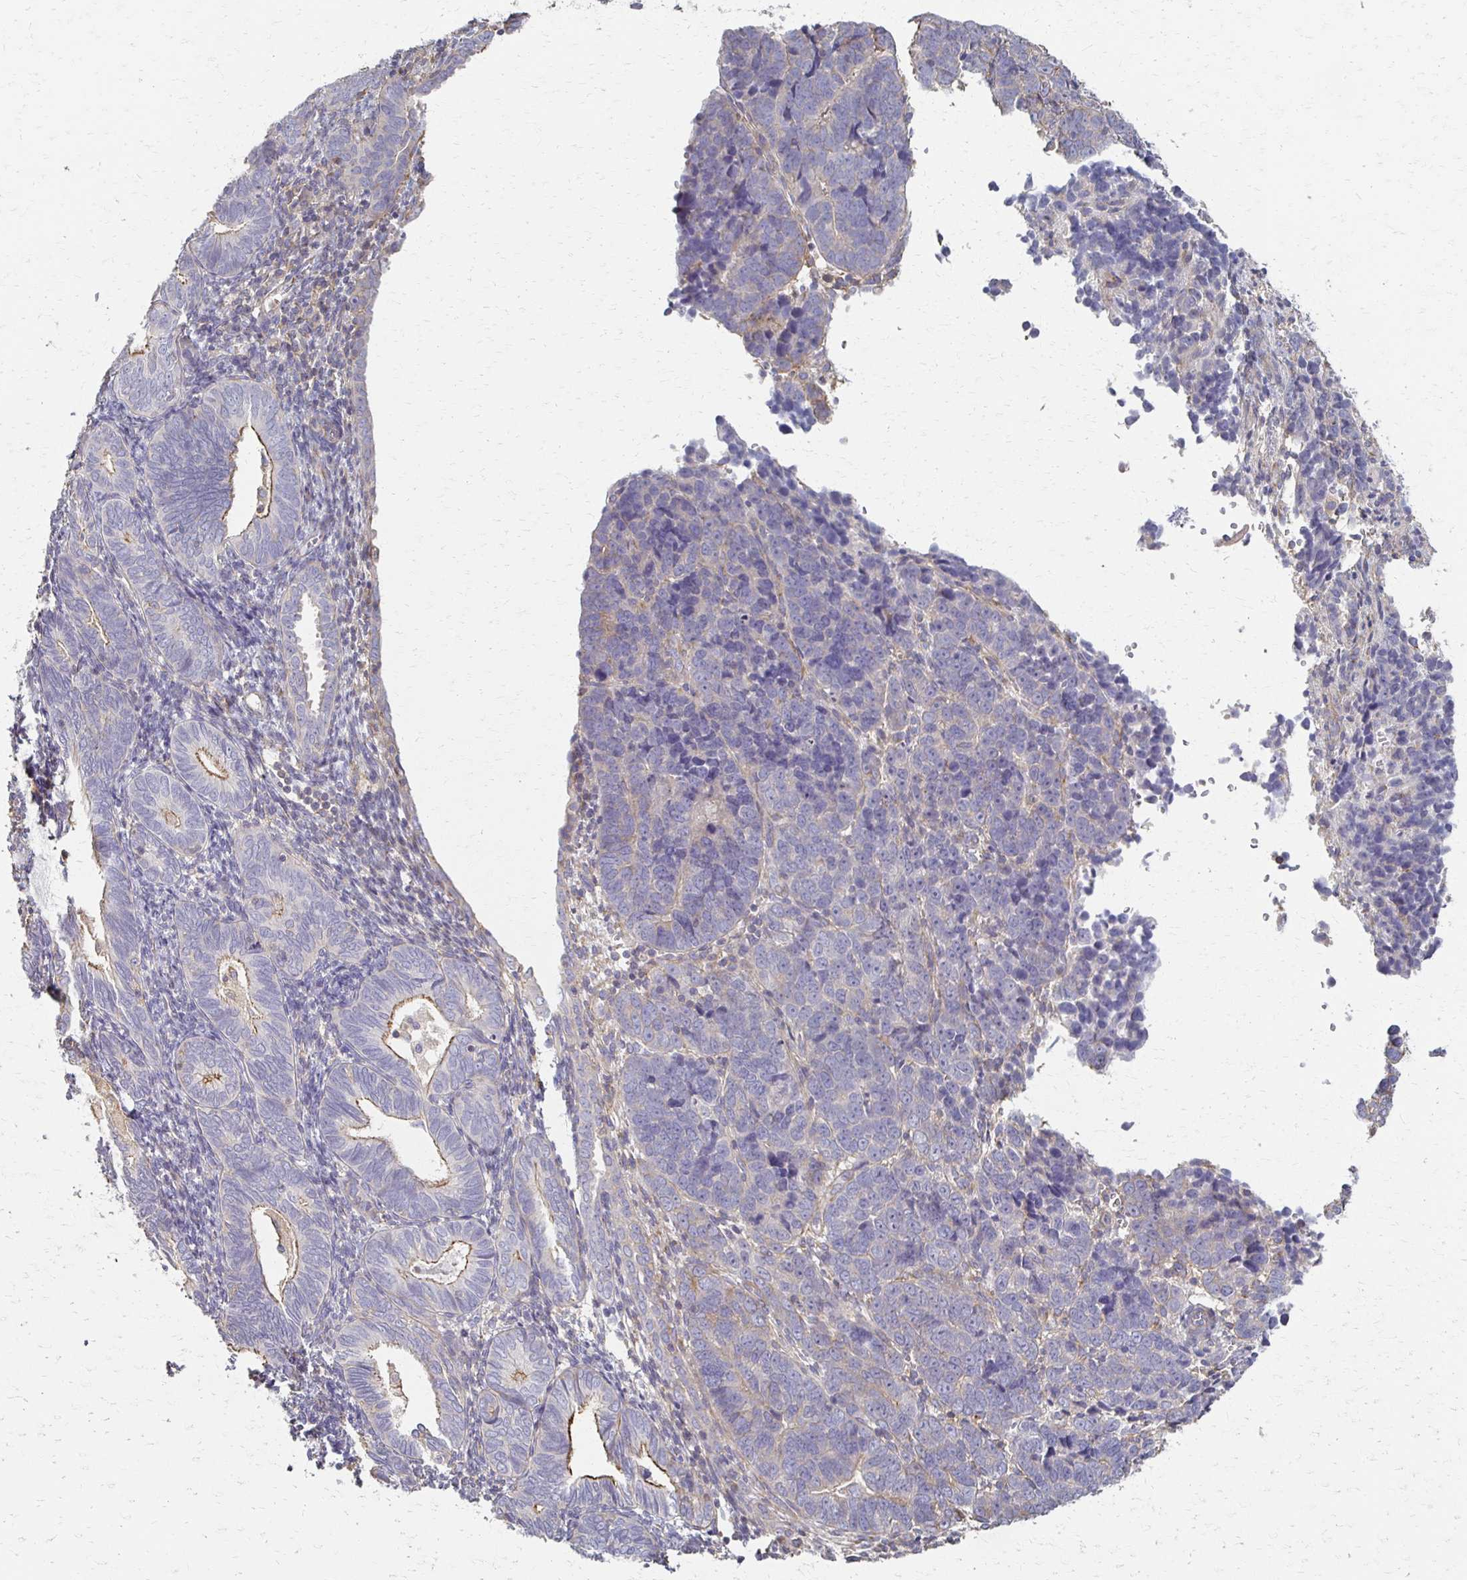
{"staining": {"intensity": "moderate", "quantity": "<25%", "location": "cytoplasmic/membranous"}, "tissue": "endometrial cancer", "cell_type": "Tumor cells", "image_type": "cancer", "snomed": [{"axis": "morphology", "description": "Adenocarcinoma, NOS"}, {"axis": "topography", "description": "Endometrium"}], "caption": "Human endometrial adenocarcinoma stained with a protein marker displays moderate staining in tumor cells.", "gene": "C1QTNF7", "patient": {"sex": "female", "age": 82}}